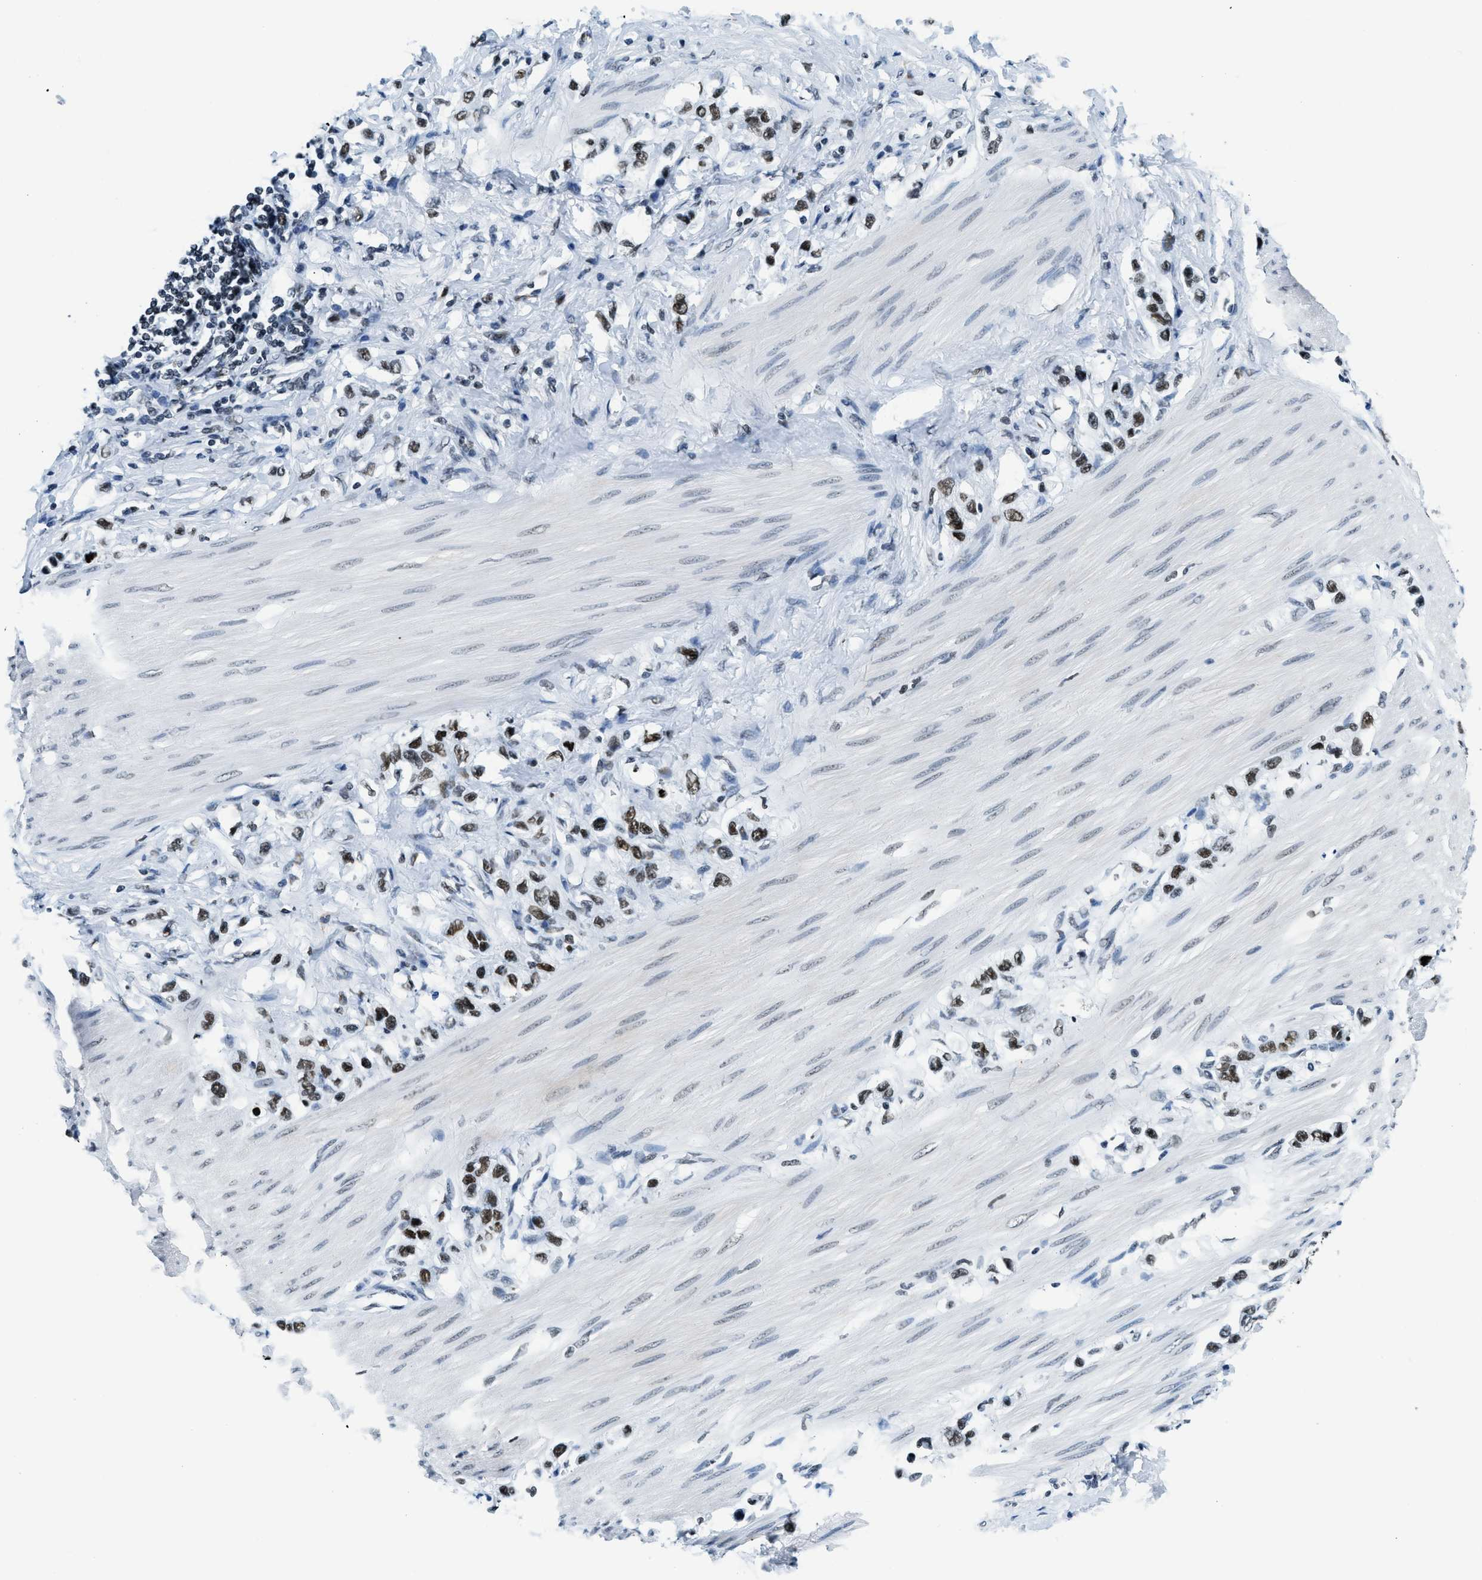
{"staining": {"intensity": "moderate", "quantity": ">75%", "location": "nuclear"}, "tissue": "stomach cancer", "cell_type": "Tumor cells", "image_type": "cancer", "snomed": [{"axis": "morphology", "description": "Adenocarcinoma, NOS"}, {"axis": "topography", "description": "Stomach"}], "caption": "Human stomach cancer (adenocarcinoma) stained with a protein marker demonstrates moderate staining in tumor cells.", "gene": "TOP1", "patient": {"sex": "female", "age": 65}}